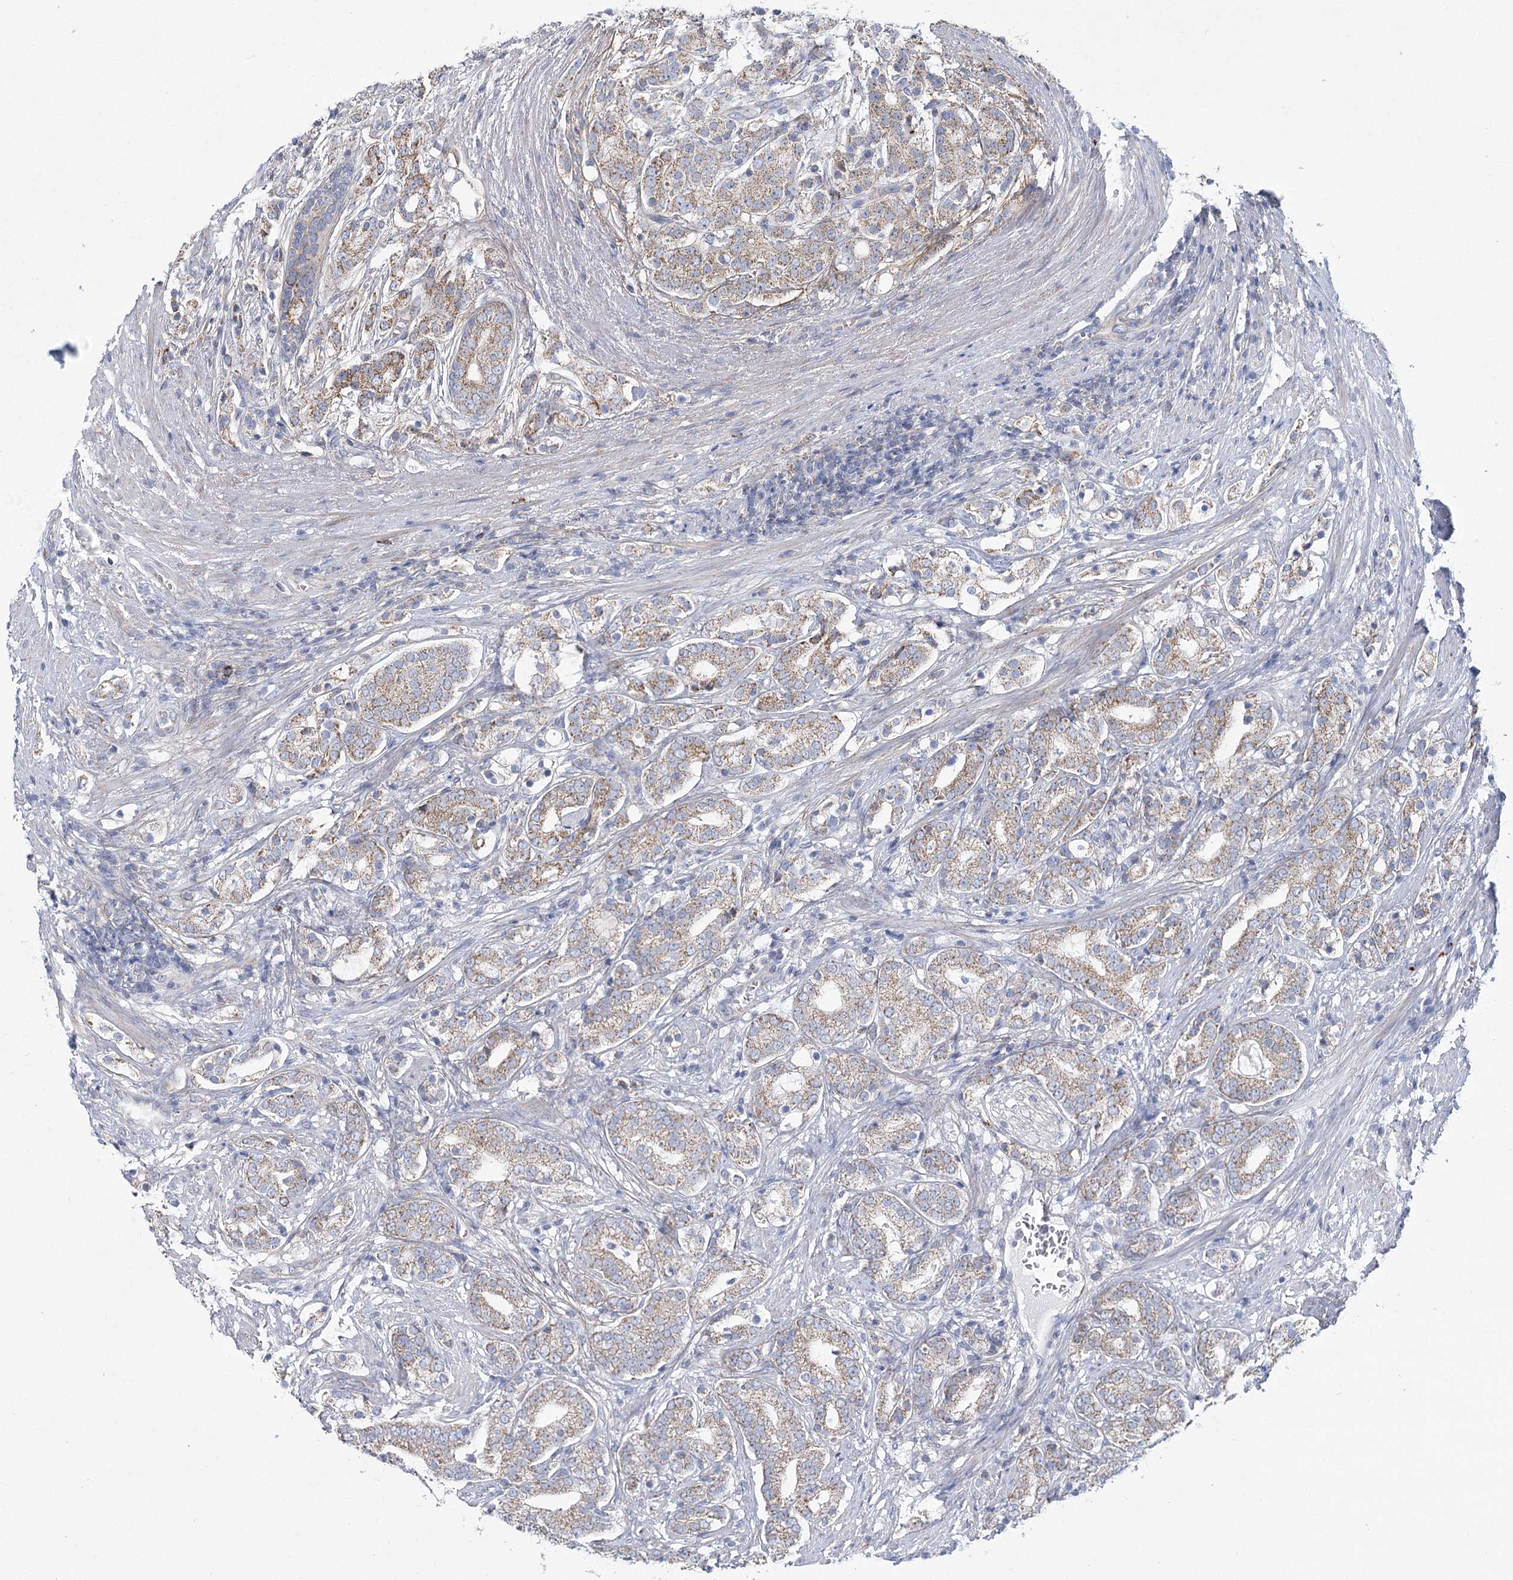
{"staining": {"intensity": "moderate", "quantity": "25%-75%", "location": "cytoplasmic/membranous"}, "tissue": "prostate cancer", "cell_type": "Tumor cells", "image_type": "cancer", "snomed": [{"axis": "morphology", "description": "Adenocarcinoma, High grade"}, {"axis": "topography", "description": "Prostate"}], "caption": "Human adenocarcinoma (high-grade) (prostate) stained with a brown dye demonstrates moderate cytoplasmic/membranous positive expression in approximately 25%-75% of tumor cells.", "gene": "SNX7", "patient": {"sex": "male", "age": 57}}